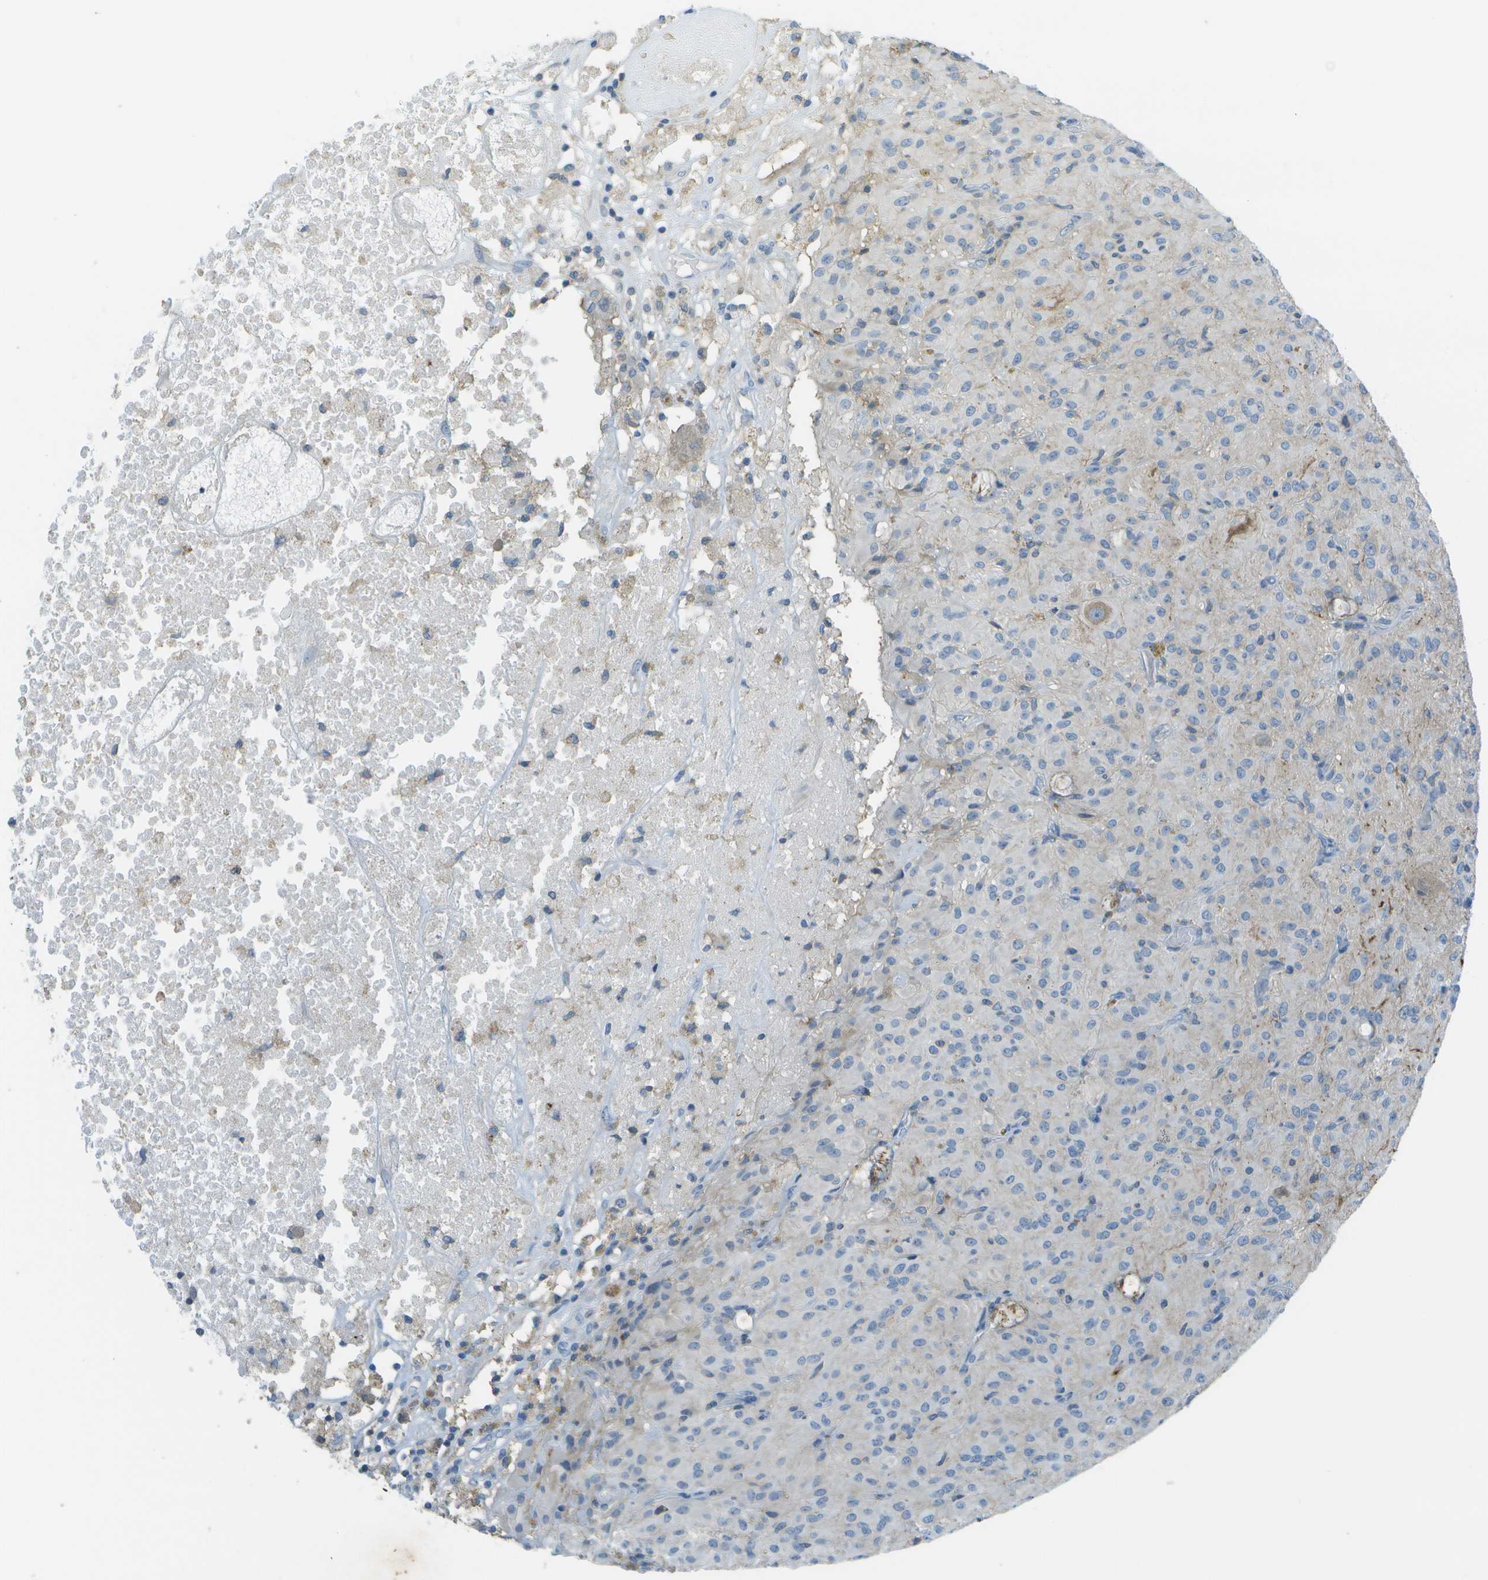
{"staining": {"intensity": "negative", "quantity": "none", "location": "none"}, "tissue": "glioma", "cell_type": "Tumor cells", "image_type": "cancer", "snomed": [{"axis": "morphology", "description": "Glioma, malignant, High grade"}, {"axis": "topography", "description": "Brain"}], "caption": "A micrograph of human glioma is negative for staining in tumor cells. (Immunohistochemistry (ihc), brightfield microscopy, high magnification).", "gene": "LRRC66", "patient": {"sex": "female", "age": 59}}